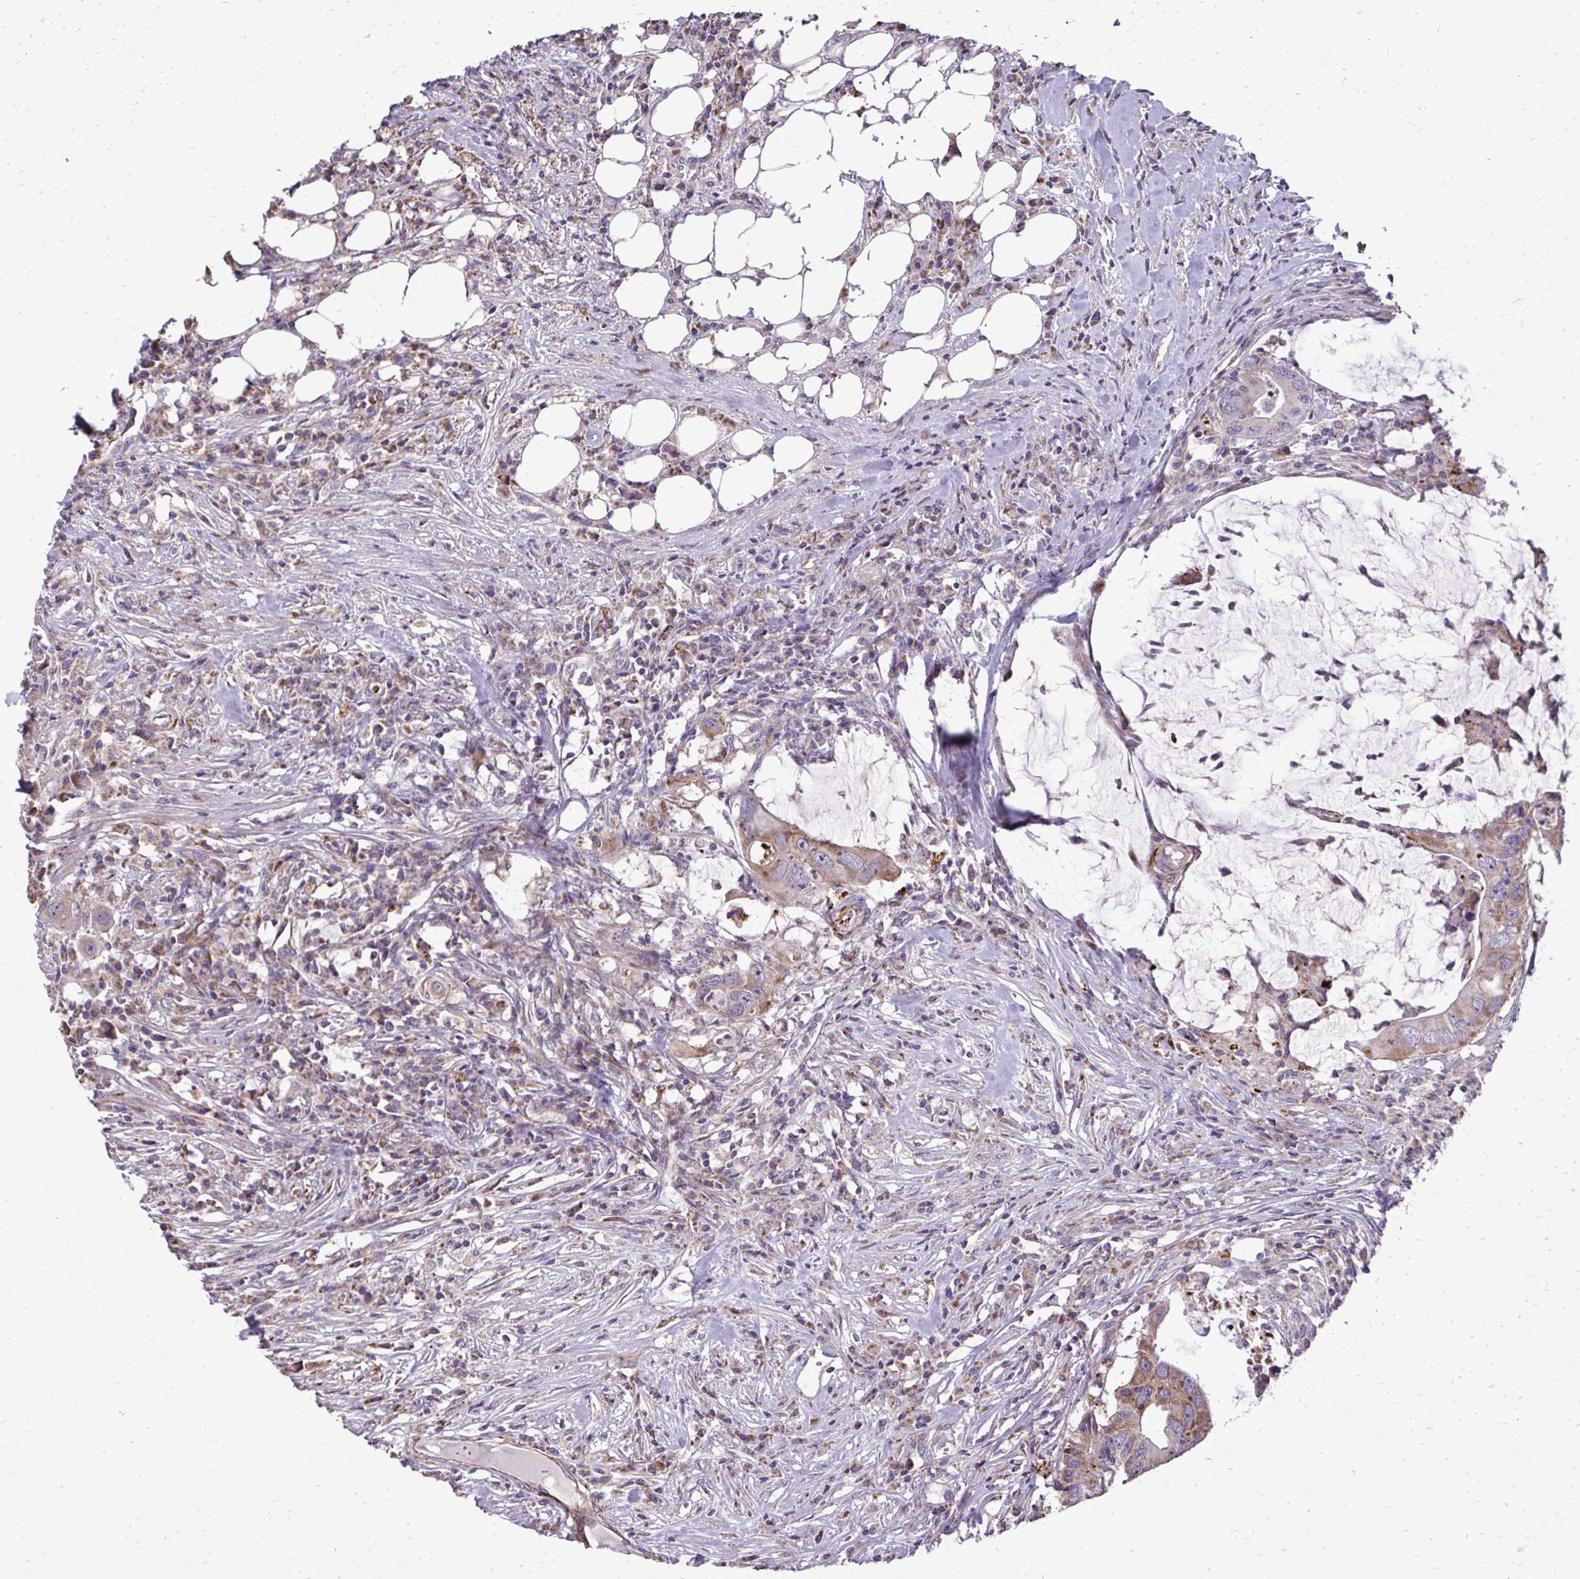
{"staining": {"intensity": "weak", "quantity": "25%-75%", "location": "cytoplasmic/membranous"}, "tissue": "colorectal cancer", "cell_type": "Tumor cells", "image_type": "cancer", "snomed": [{"axis": "morphology", "description": "Adenocarcinoma, NOS"}, {"axis": "topography", "description": "Colon"}], "caption": "Immunohistochemistry (IHC) histopathology image of colorectal adenocarcinoma stained for a protein (brown), which shows low levels of weak cytoplasmic/membranous expression in approximately 25%-75% of tumor cells.", "gene": "ABCC3", "patient": {"sex": "male", "age": 71}}